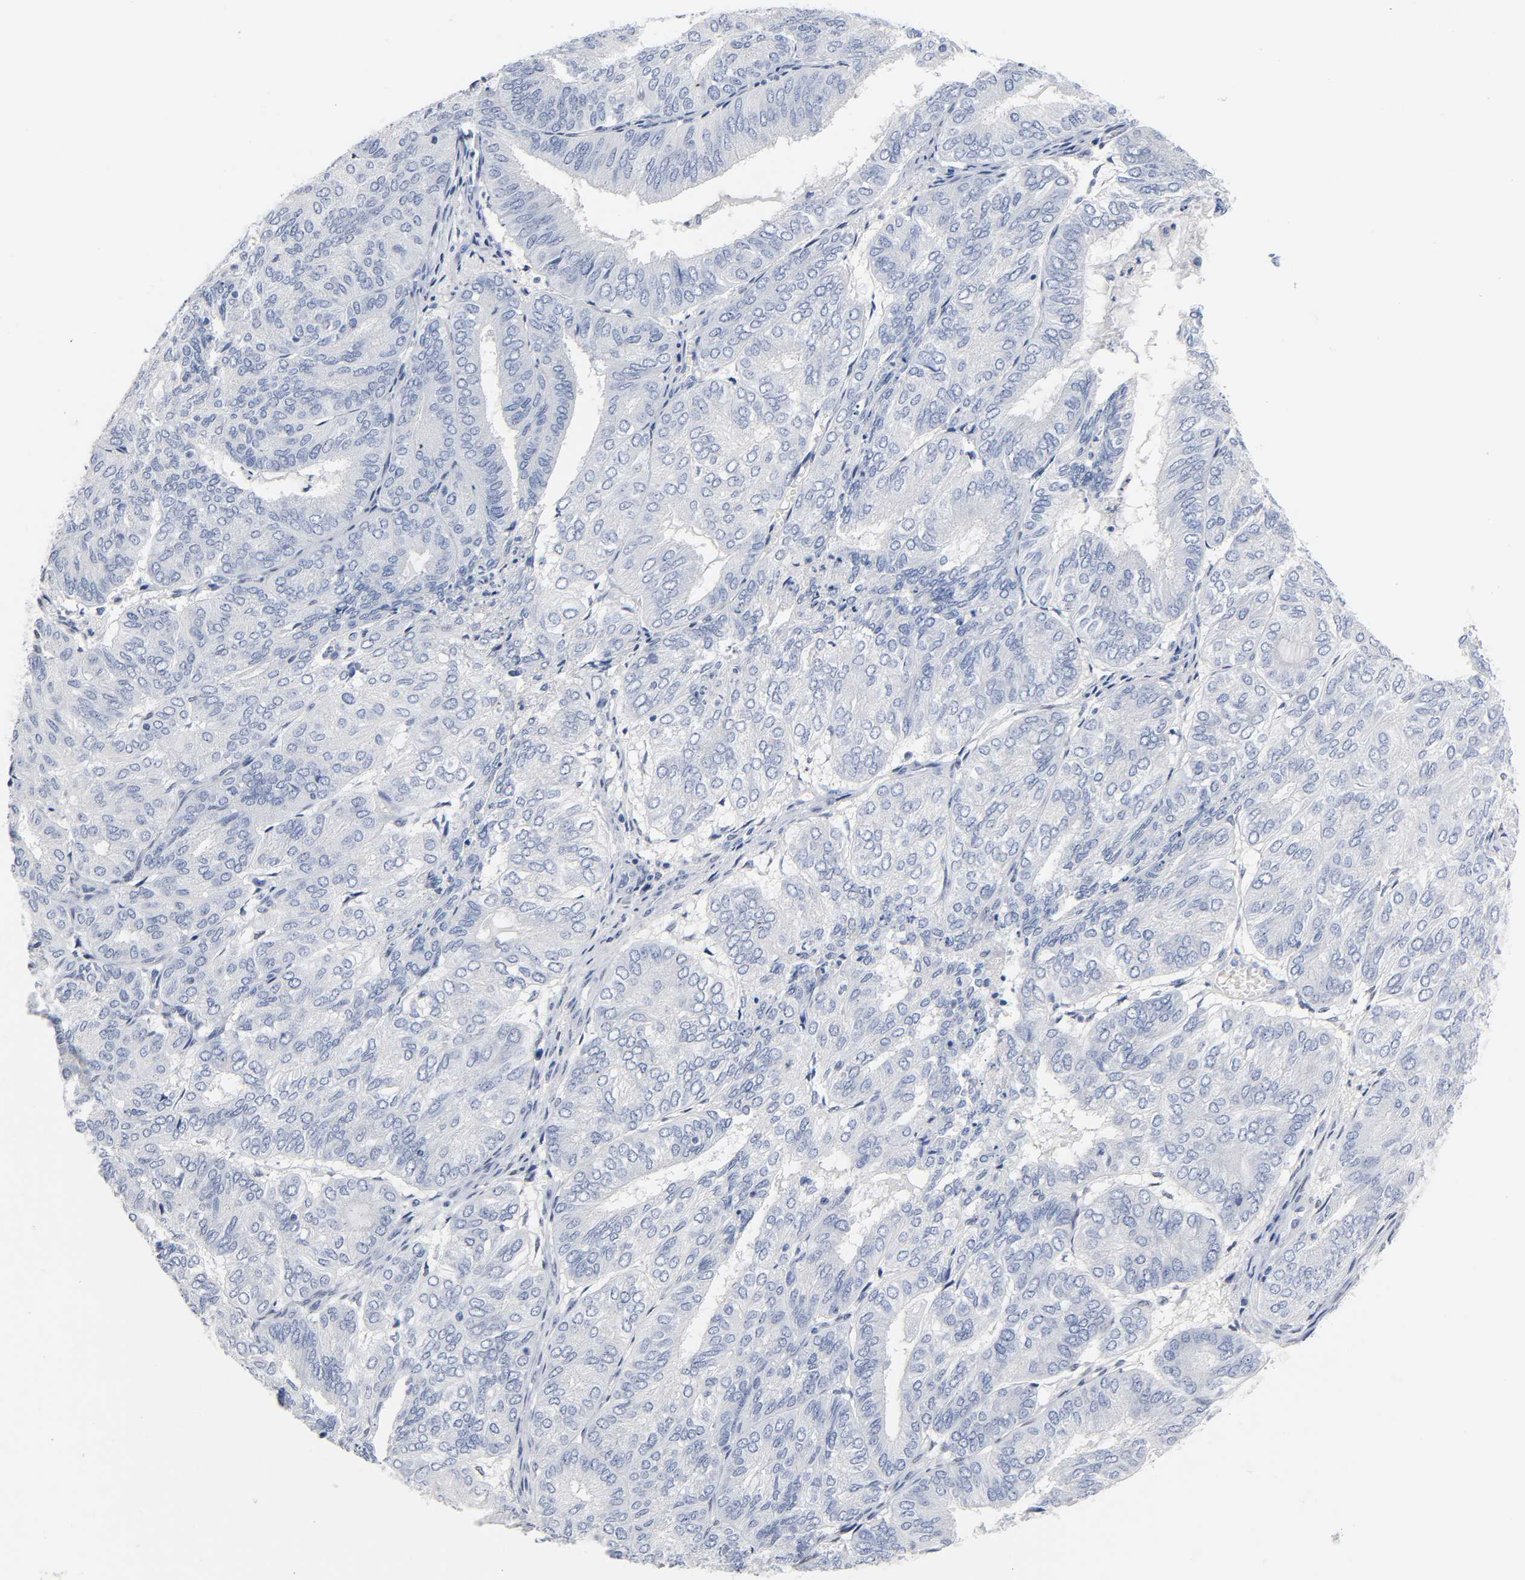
{"staining": {"intensity": "negative", "quantity": "none", "location": "none"}, "tissue": "endometrial cancer", "cell_type": "Tumor cells", "image_type": "cancer", "snomed": [{"axis": "morphology", "description": "Adenocarcinoma, NOS"}, {"axis": "topography", "description": "Uterus"}], "caption": "Immunohistochemistry (IHC) photomicrograph of endometrial cancer (adenocarcinoma) stained for a protein (brown), which shows no positivity in tumor cells. (Brightfield microscopy of DAB (3,3'-diaminobenzidine) IHC at high magnification).", "gene": "NAB2", "patient": {"sex": "female", "age": 60}}